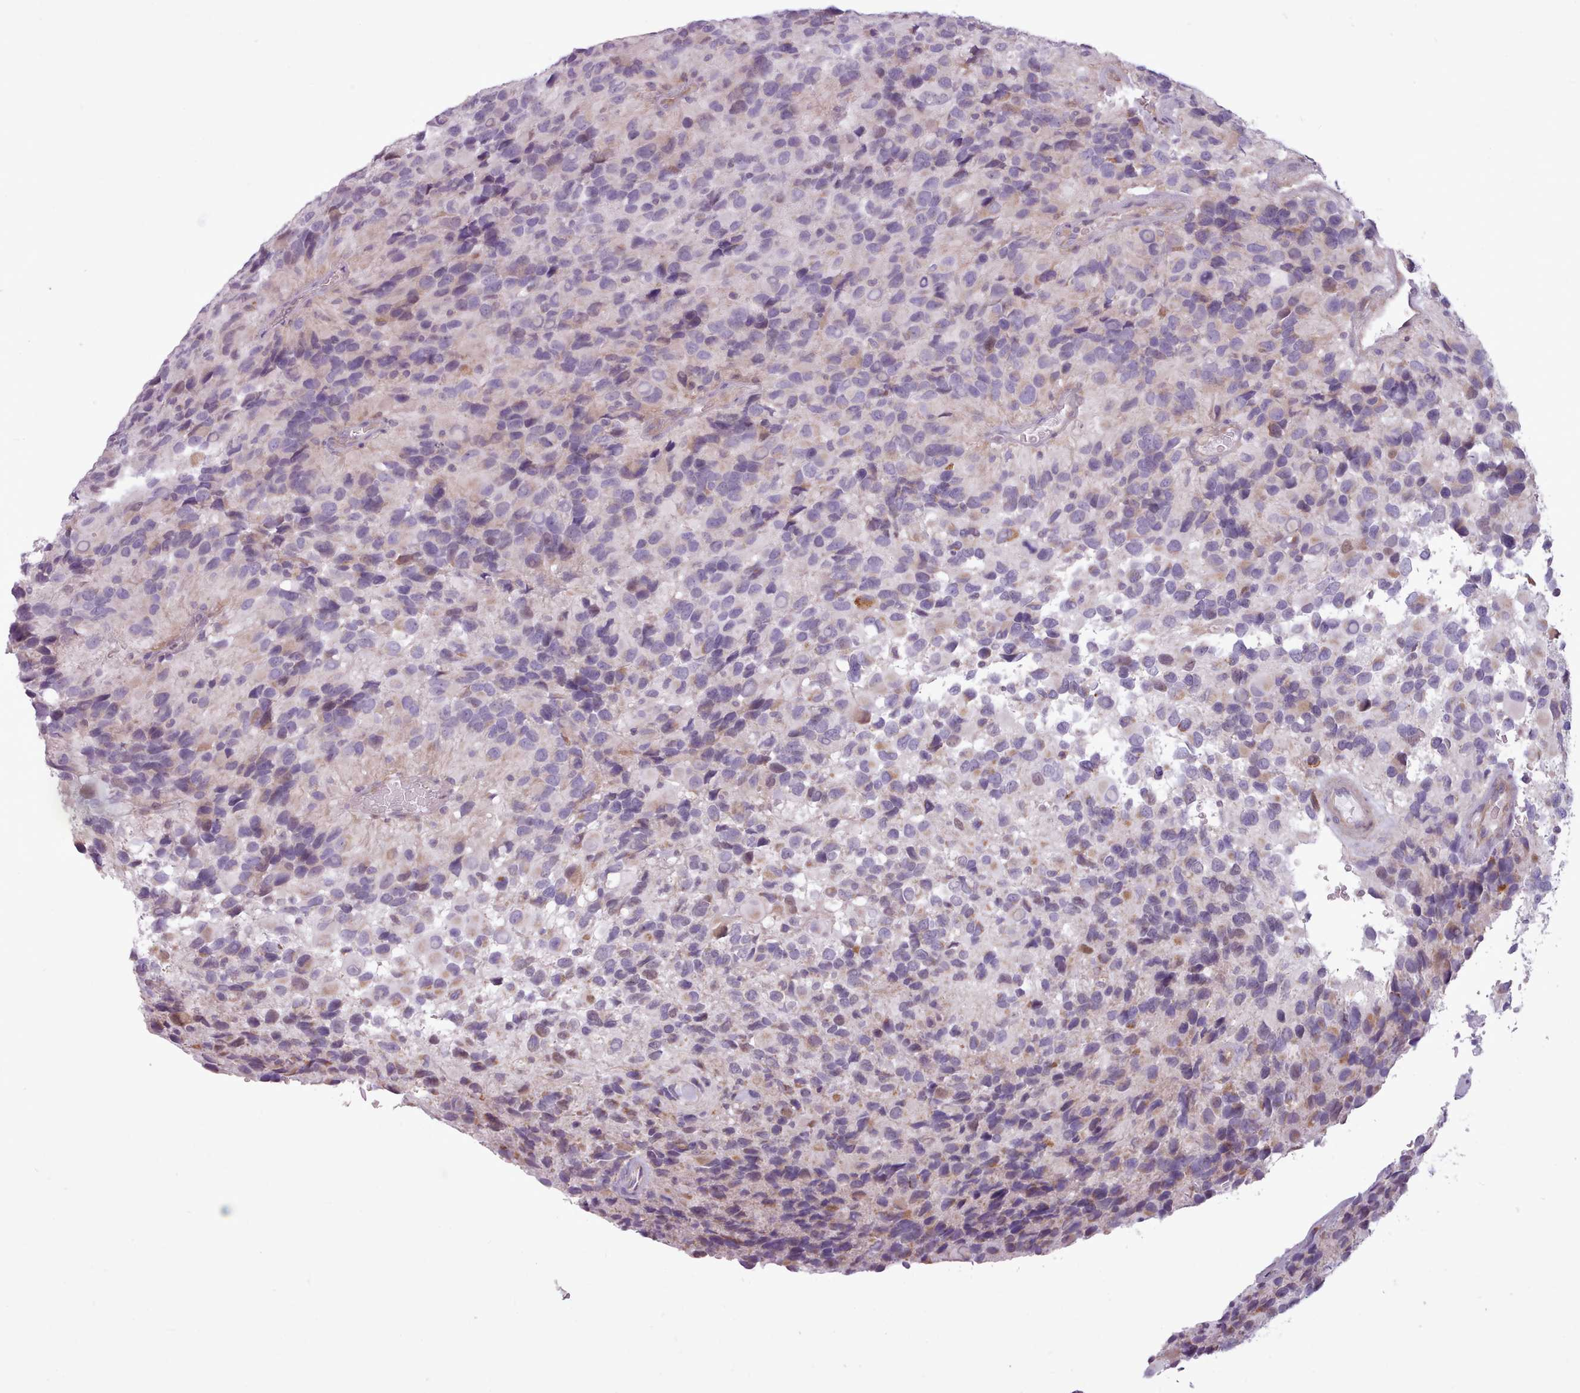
{"staining": {"intensity": "weak", "quantity": "<25%", "location": "cytoplasmic/membranous,nuclear"}, "tissue": "glioma", "cell_type": "Tumor cells", "image_type": "cancer", "snomed": [{"axis": "morphology", "description": "Glioma, malignant, High grade"}, {"axis": "topography", "description": "Brain"}], "caption": "DAB immunohistochemical staining of malignant glioma (high-grade) reveals no significant positivity in tumor cells.", "gene": "SLURP1", "patient": {"sex": "male", "age": 77}}